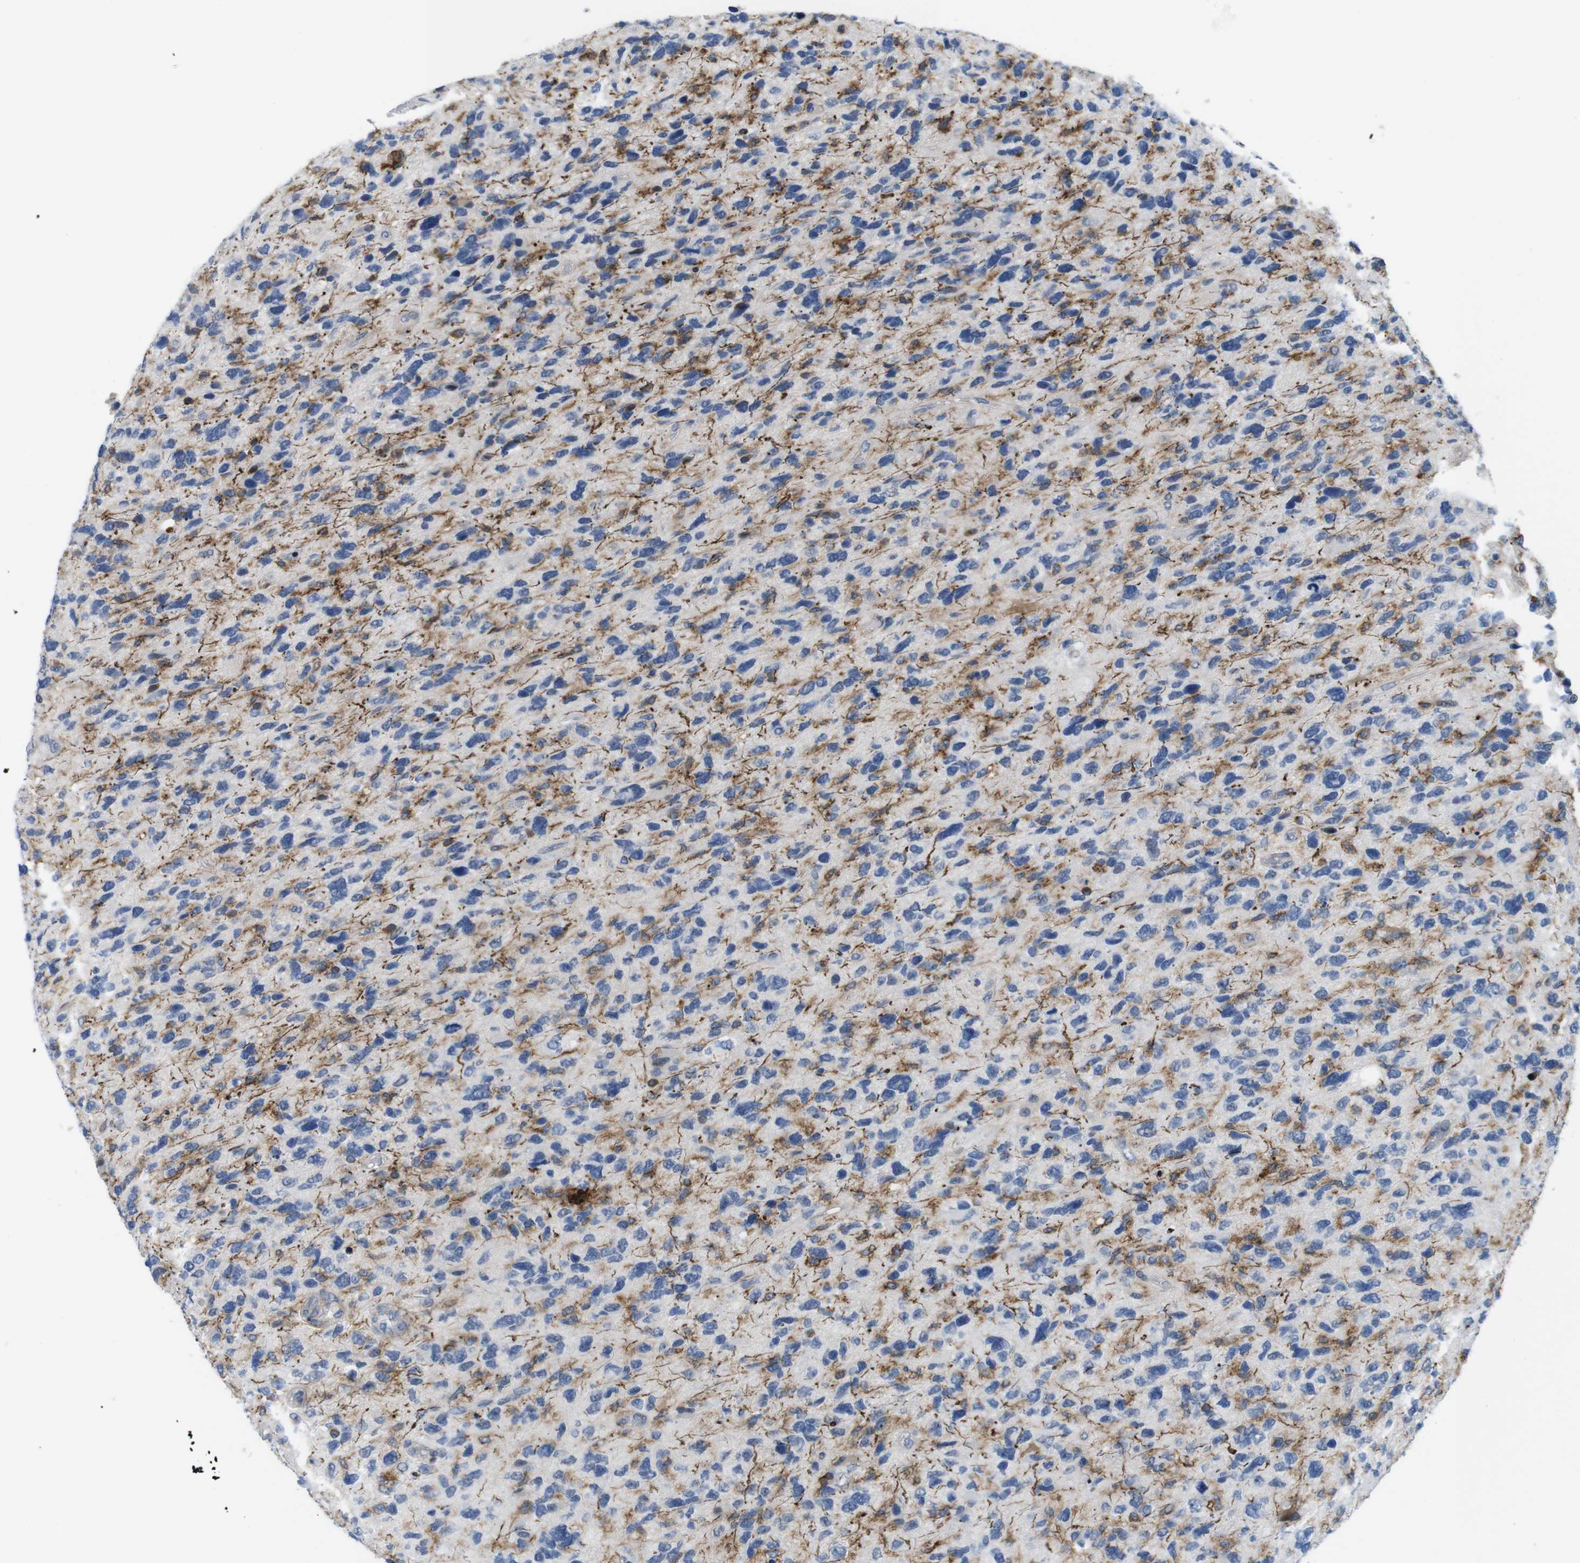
{"staining": {"intensity": "weak", "quantity": "<25%", "location": "cytoplasmic/membranous"}, "tissue": "glioma", "cell_type": "Tumor cells", "image_type": "cancer", "snomed": [{"axis": "morphology", "description": "Glioma, malignant, High grade"}, {"axis": "topography", "description": "Brain"}], "caption": "The histopathology image shows no significant expression in tumor cells of malignant high-grade glioma.", "gene": "CD300C", "patient": {"sex": "female", "age": 58}}